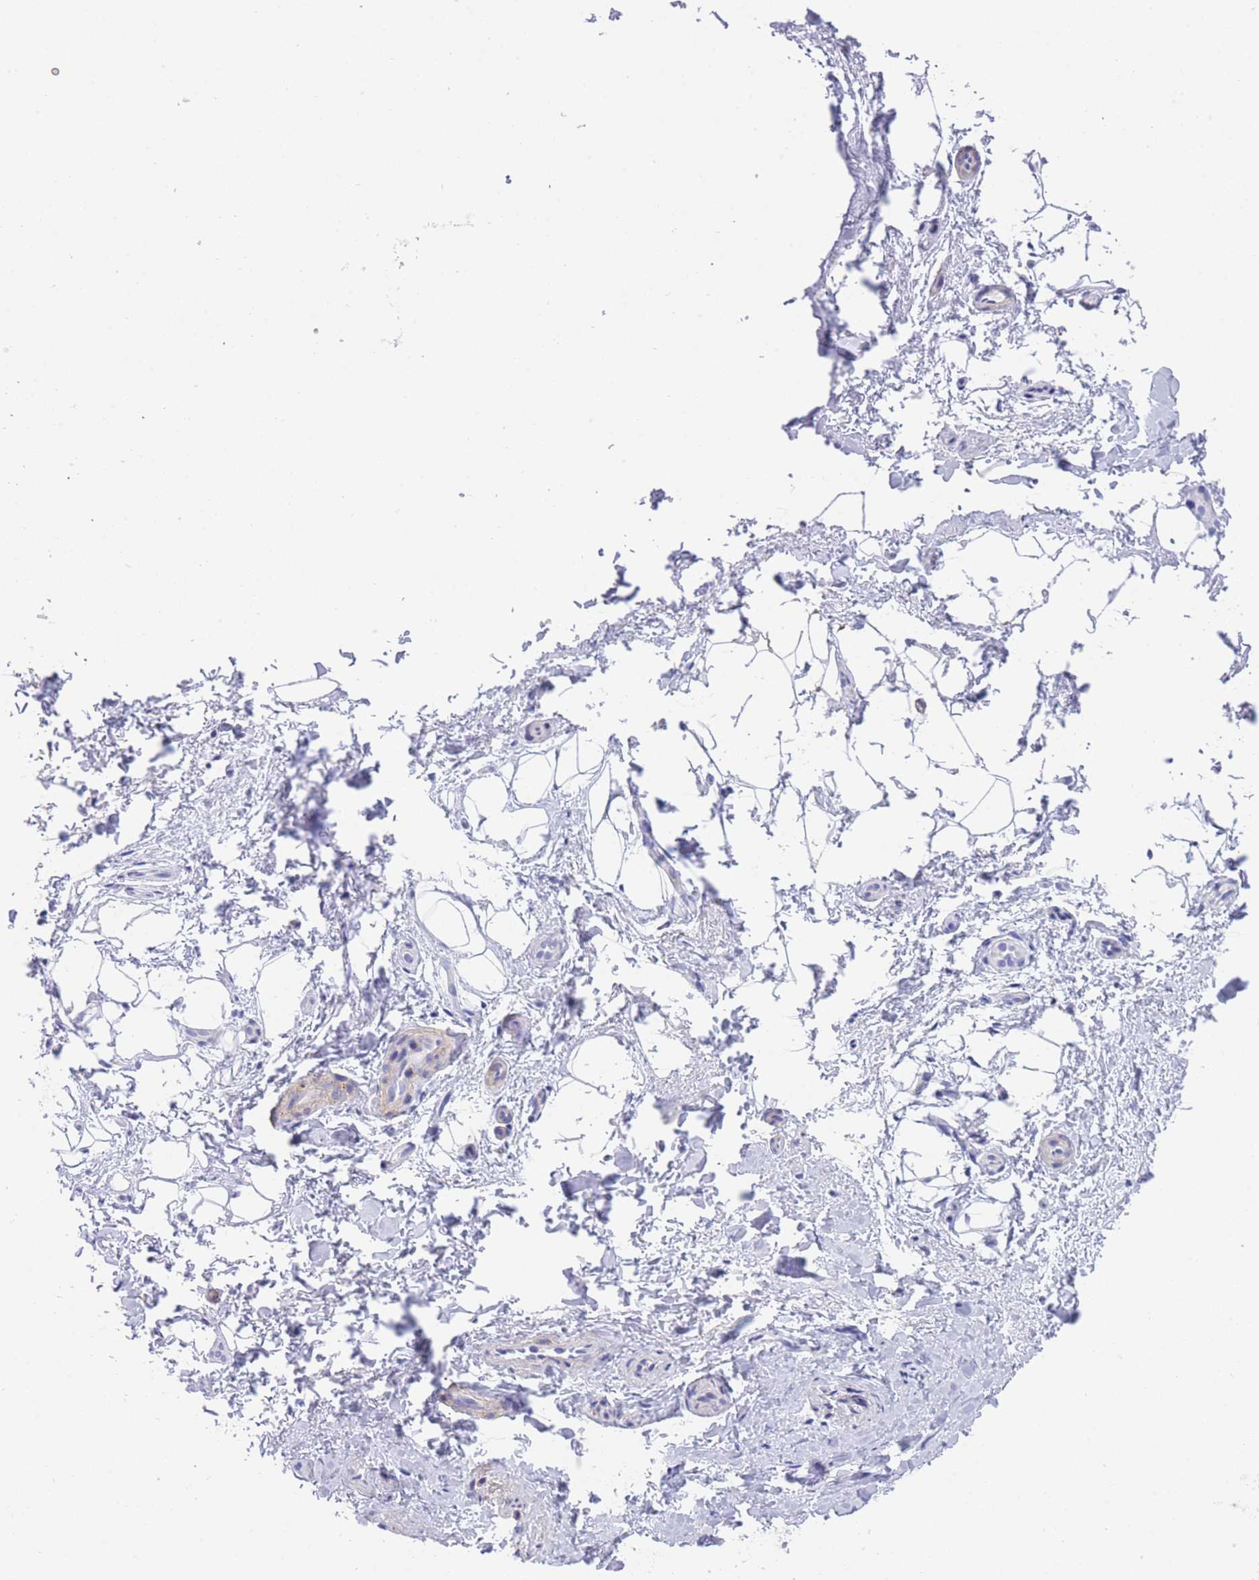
{"staining": {"intensity": "negative", "quantity": "none", "location": "none"}, "tissue": "adipose tissue", "cell_type": "Adipocytes", "image_type": "normal", "snomed": [{"axis": "morphology", "description": "Normal tissue, NOS"}, {"axis": "topography", "description": "Peripheral nerve tissue"}], "caption": "Immunohistochemistry (IHC) histopathology image of normal adipose tissue: adipose tissue stained with DAB shows no significant protein expression in adipocytes.", "gene": "ENSG00000289258", "patient": {"sex": "female", "age": 61}}